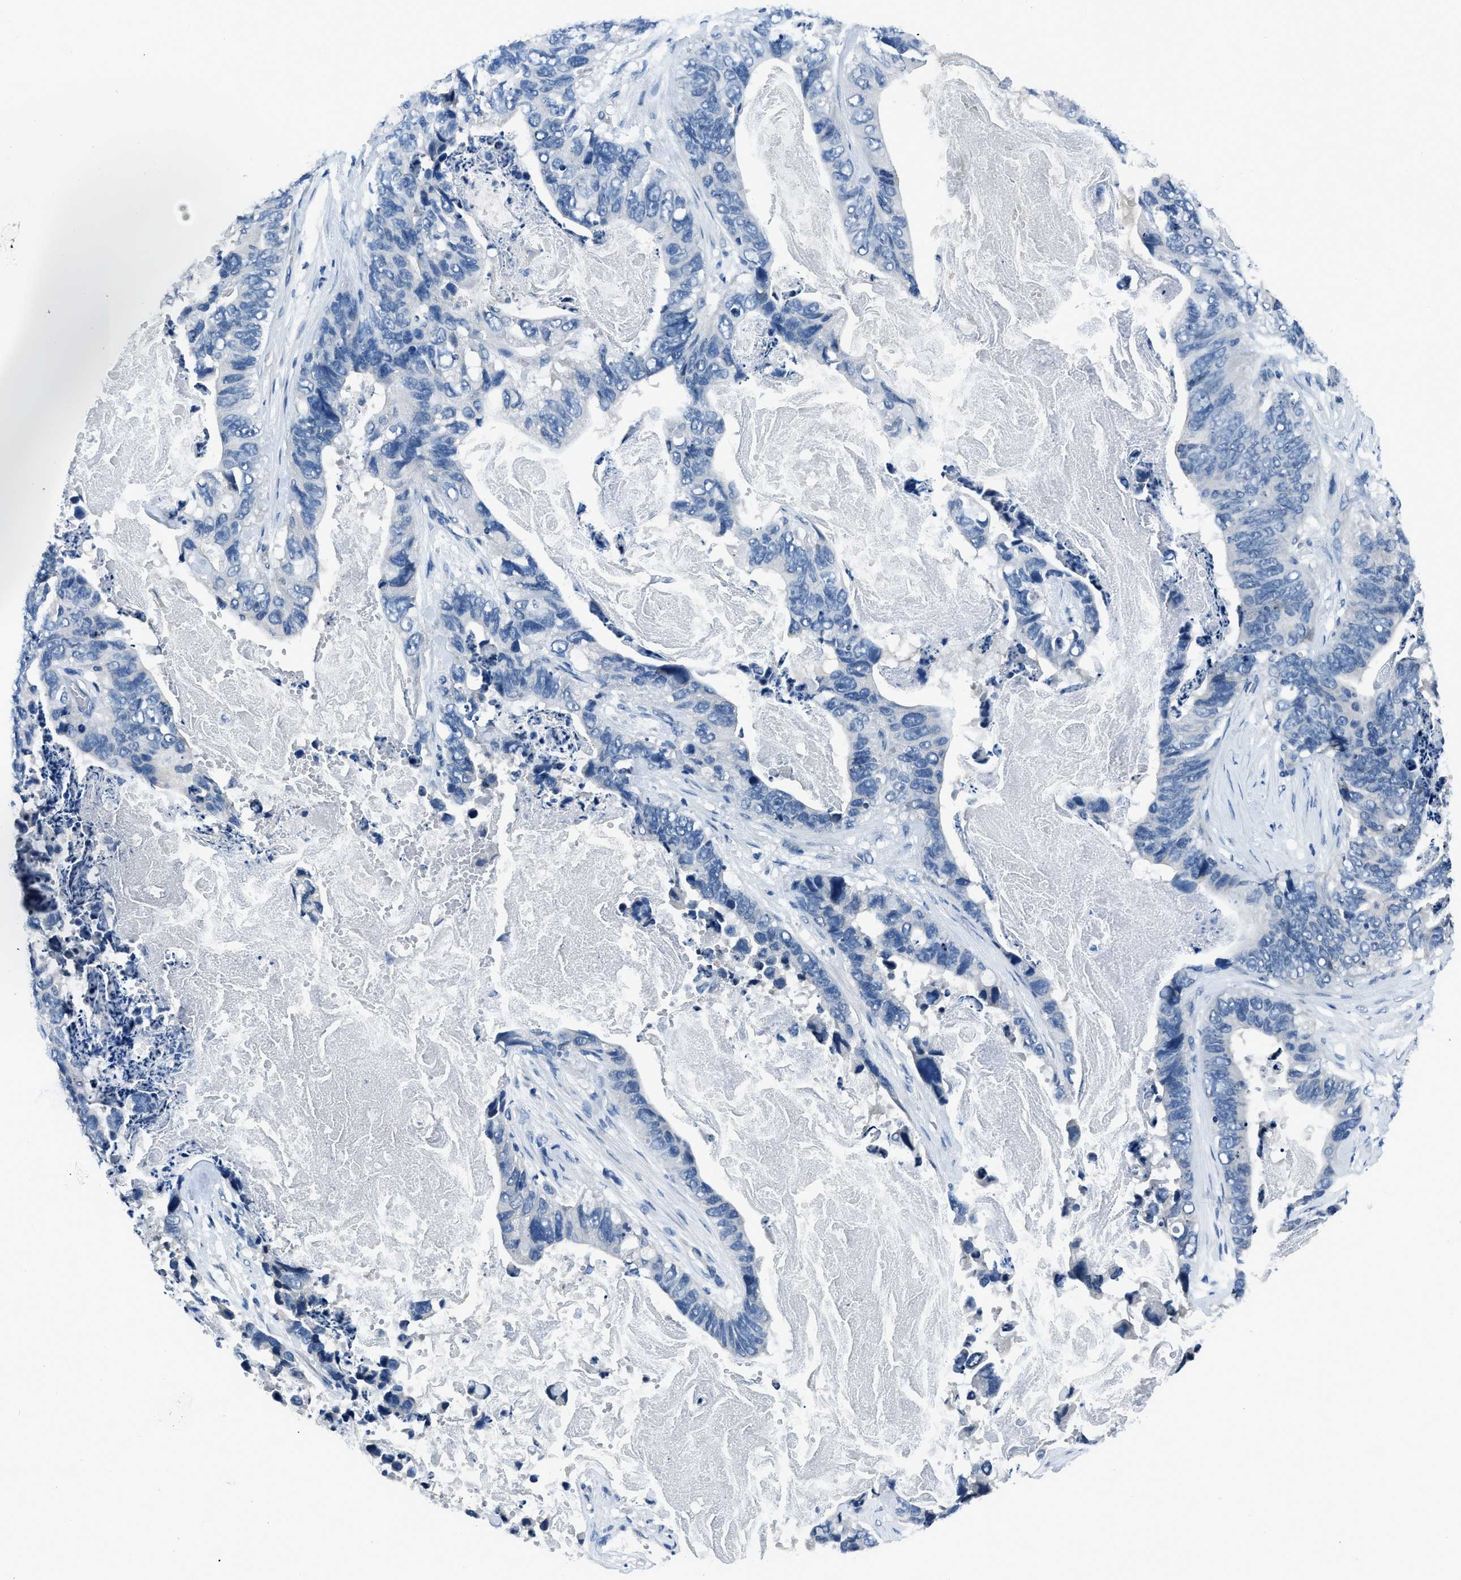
{"staining": {"intensity": "negative", "quantity": "none", "location": "none"}, "tissue": "stomach cancer", "cell_type": "Tumor cells", "image_type": "cancer", "snomed": [{"axis": "morphology", "description": "Adenocarcinoma, NOS"}, {"axis": "topography", "description": "Stomach"}], "caption": "This micrograph is of stomach cancer stained with immunohistochemistry to label a protein in brown with the nuclei are counter-stained blue. There is no positivity in tumor cells. (DAB immunohistochemistry visualized using brightfield microscopy, high magnification).", "gene": "GJA3", "patient": {"sex": "female", "age": 89}}